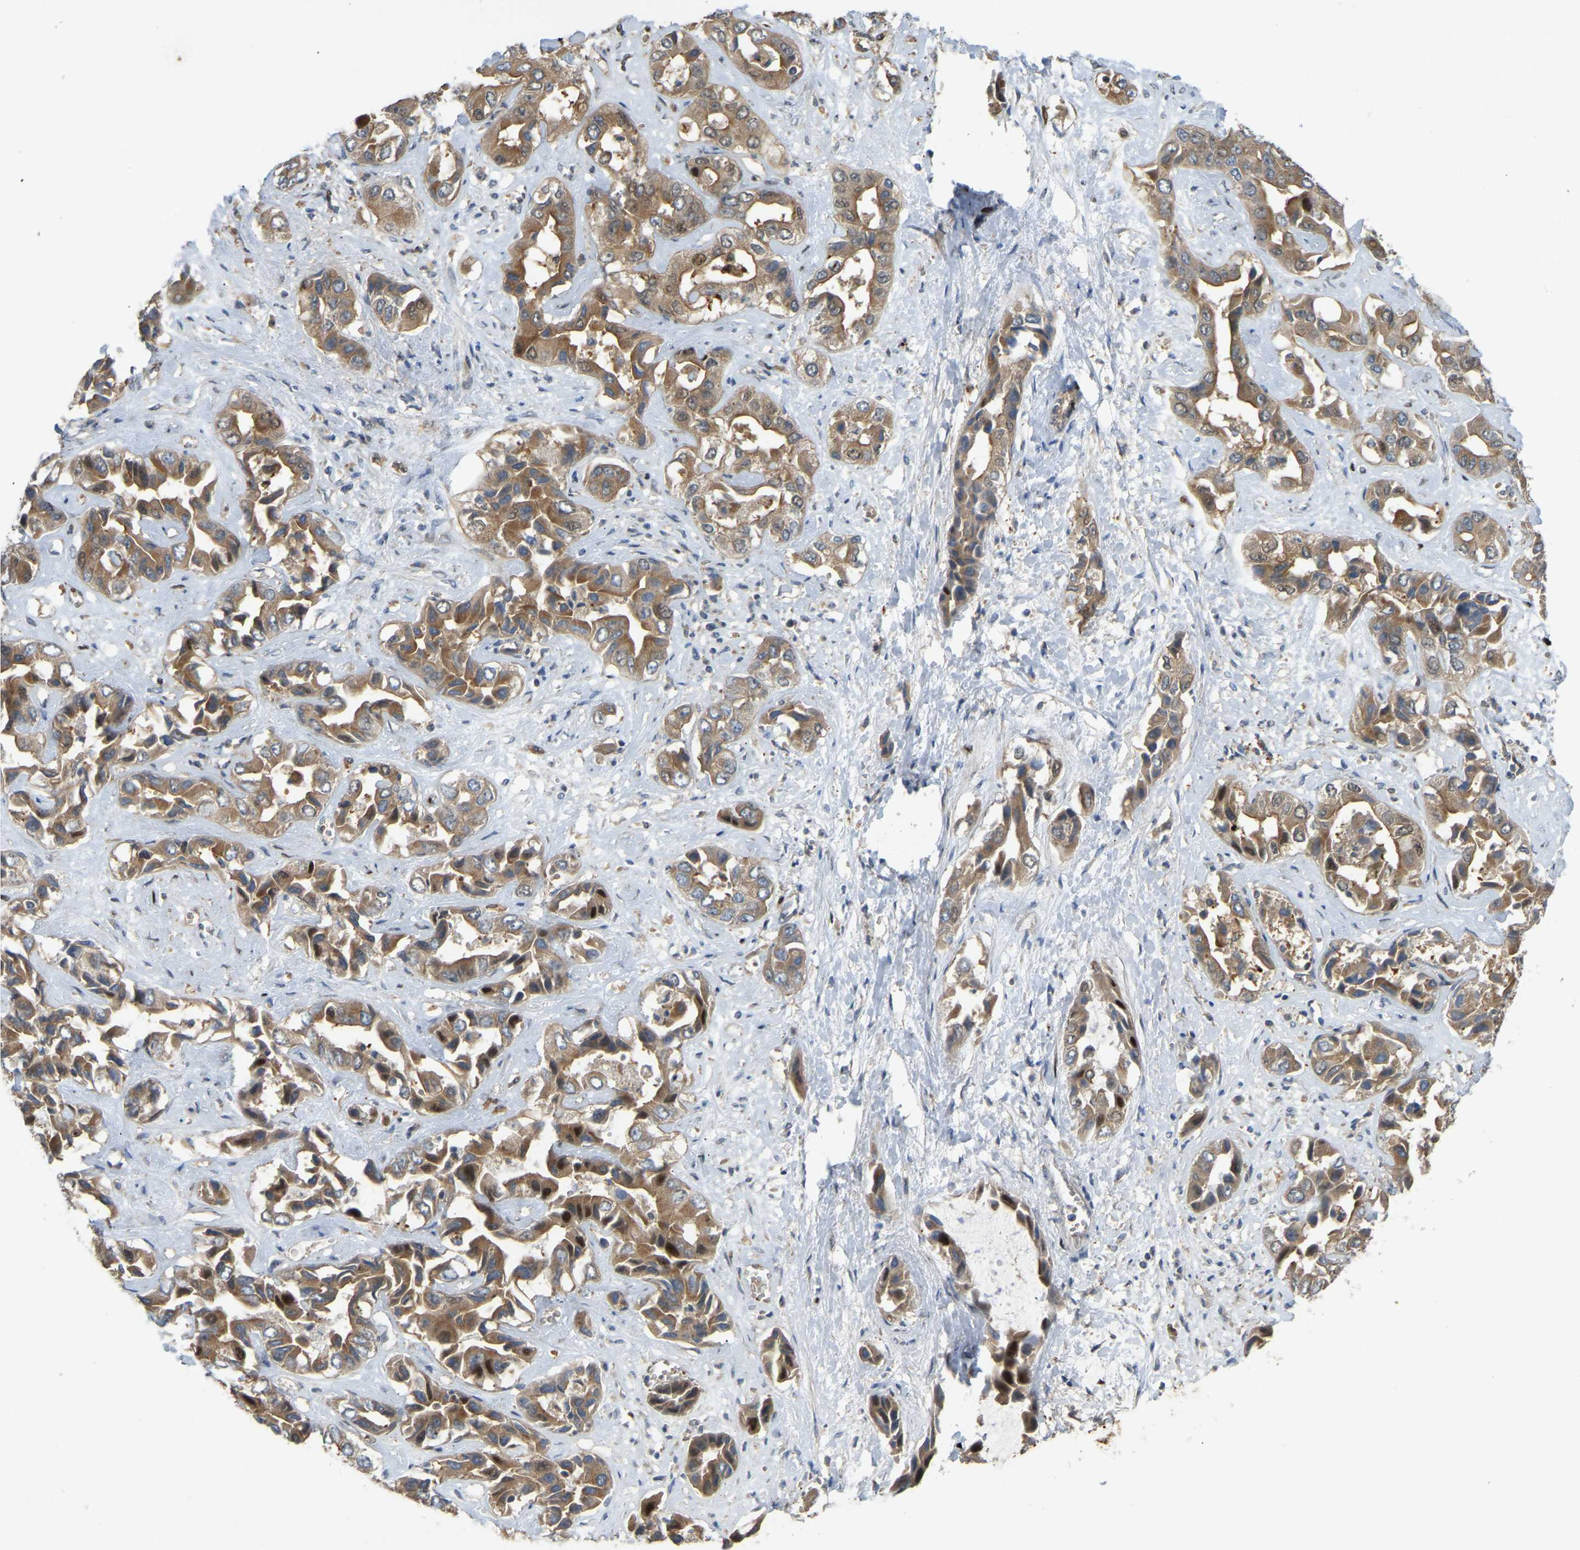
{"staining": {"intensity": "moderate", "quantity": ">75%", "location": "cytoplasmic/membranous,nuclear"}, "tissue": "liver cancer", "cell_type": "Tumor cells", "image_type": "cancer", "snomed": [{"axis": "morphology", "description": "Cholangiocarcinoma"}, {"axis": "topography", "description": "Liver"}], "caption": "The immunohistochemical stain highlights moderate cytoplasmic/membranous and nuclear staining in tumor cells of liver cancer (cholangiocarcinoma) tissue. The protein of interest is stained brown, and the nuclei are stained in blue (DAB IHC with brightfield microscopy, high magnification).", "gene": "C21orf91", "patient": {"sex": "female", "age": 52}}